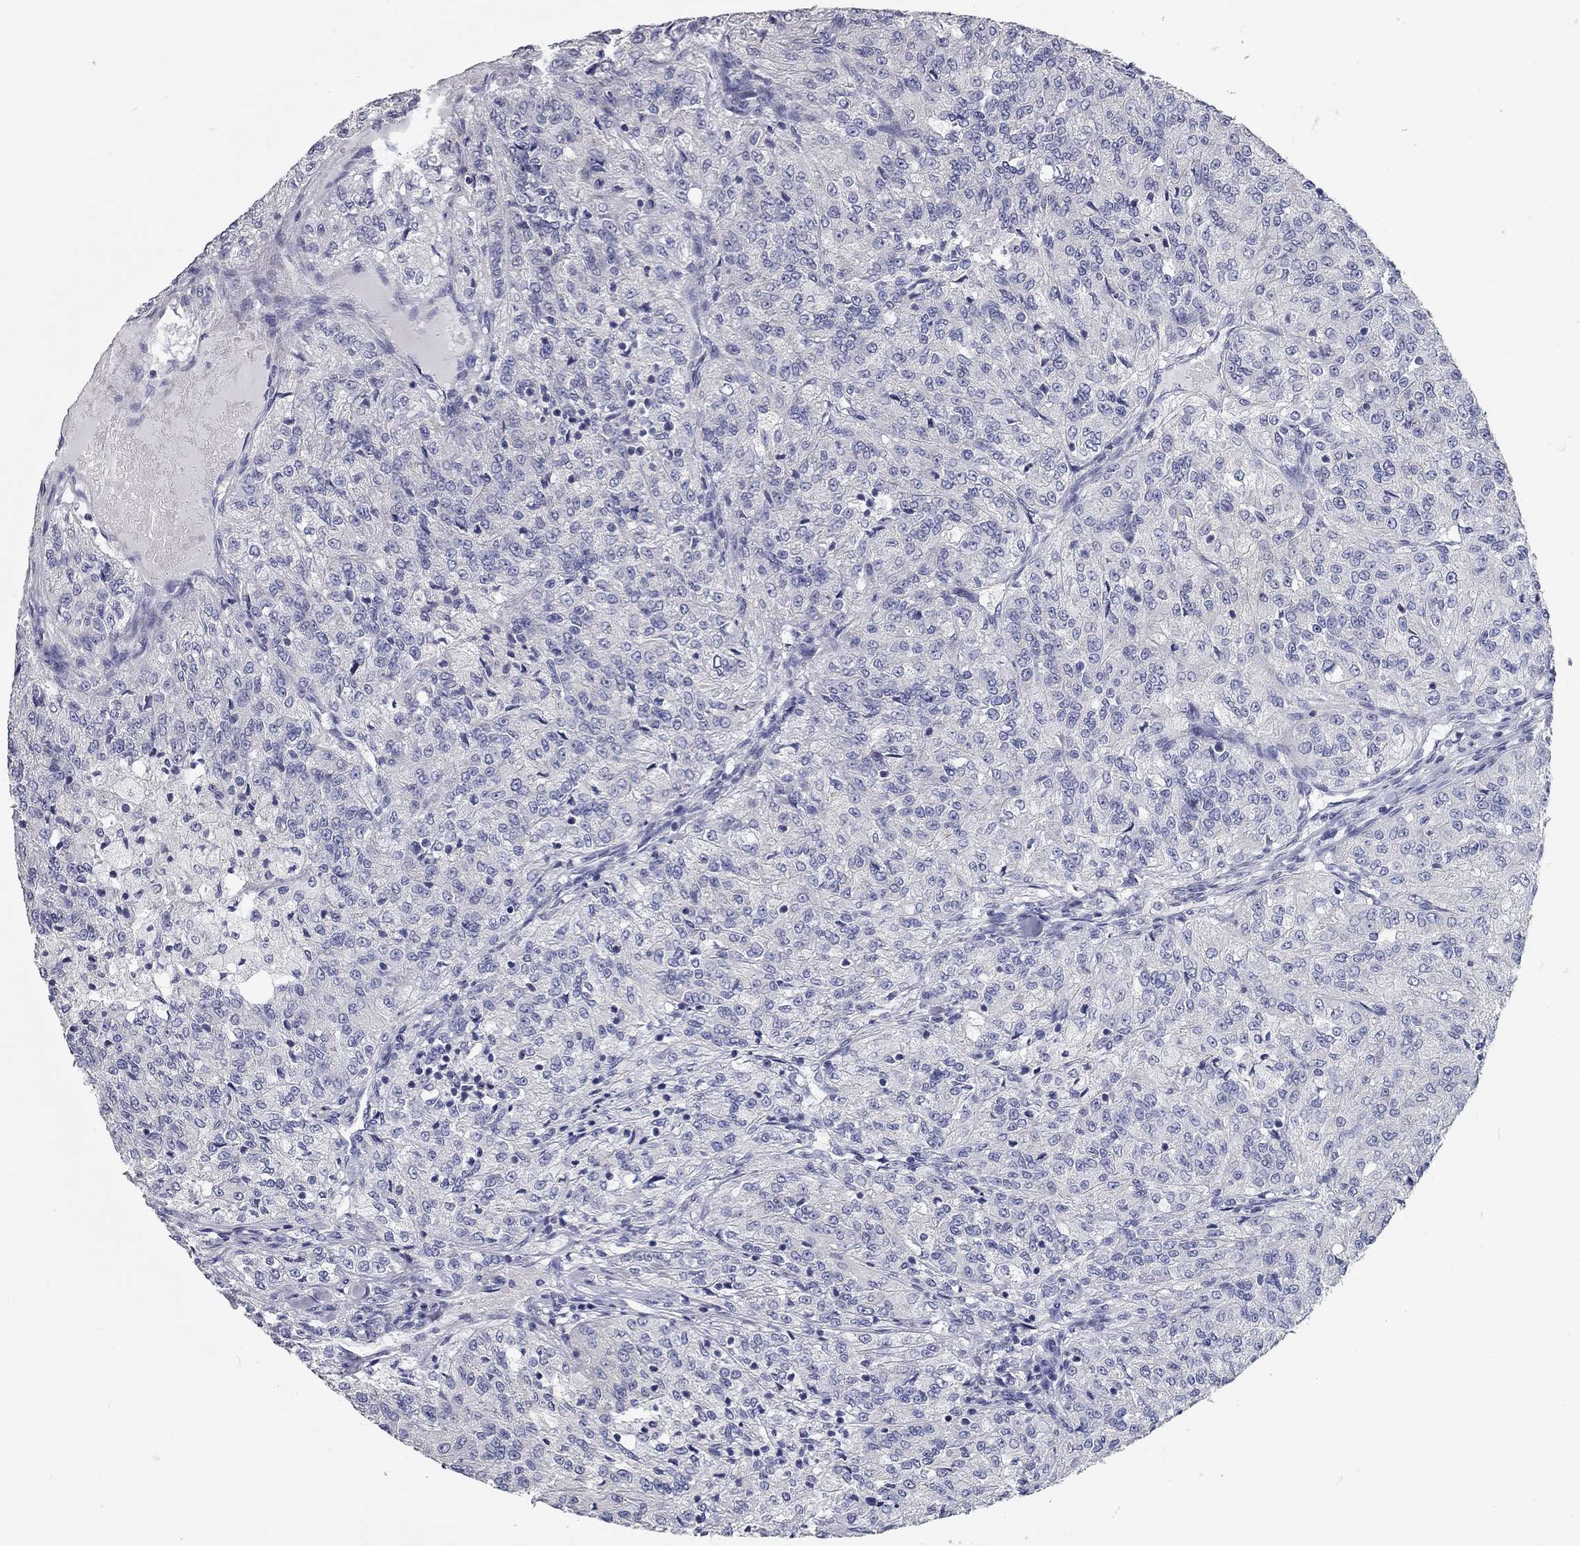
{"staining": {"intensity": "negative", "quantity": "none", "location": "none"}, "tissue": "renal cancer", "cell_type": "Tumor cells", "image_type": "cancer", "snomed": [{"axis": "morphology", "description": "Adenocarcinoma, NOS"}, {"axis": "topography", "description": "Kidney"}], "caption": "Micrograph shows no significant protein staining in tumor cells of adenocarcinoma (renal).", "gene": "C10orf90", "patient": {"sex": "female", "age": 63}}